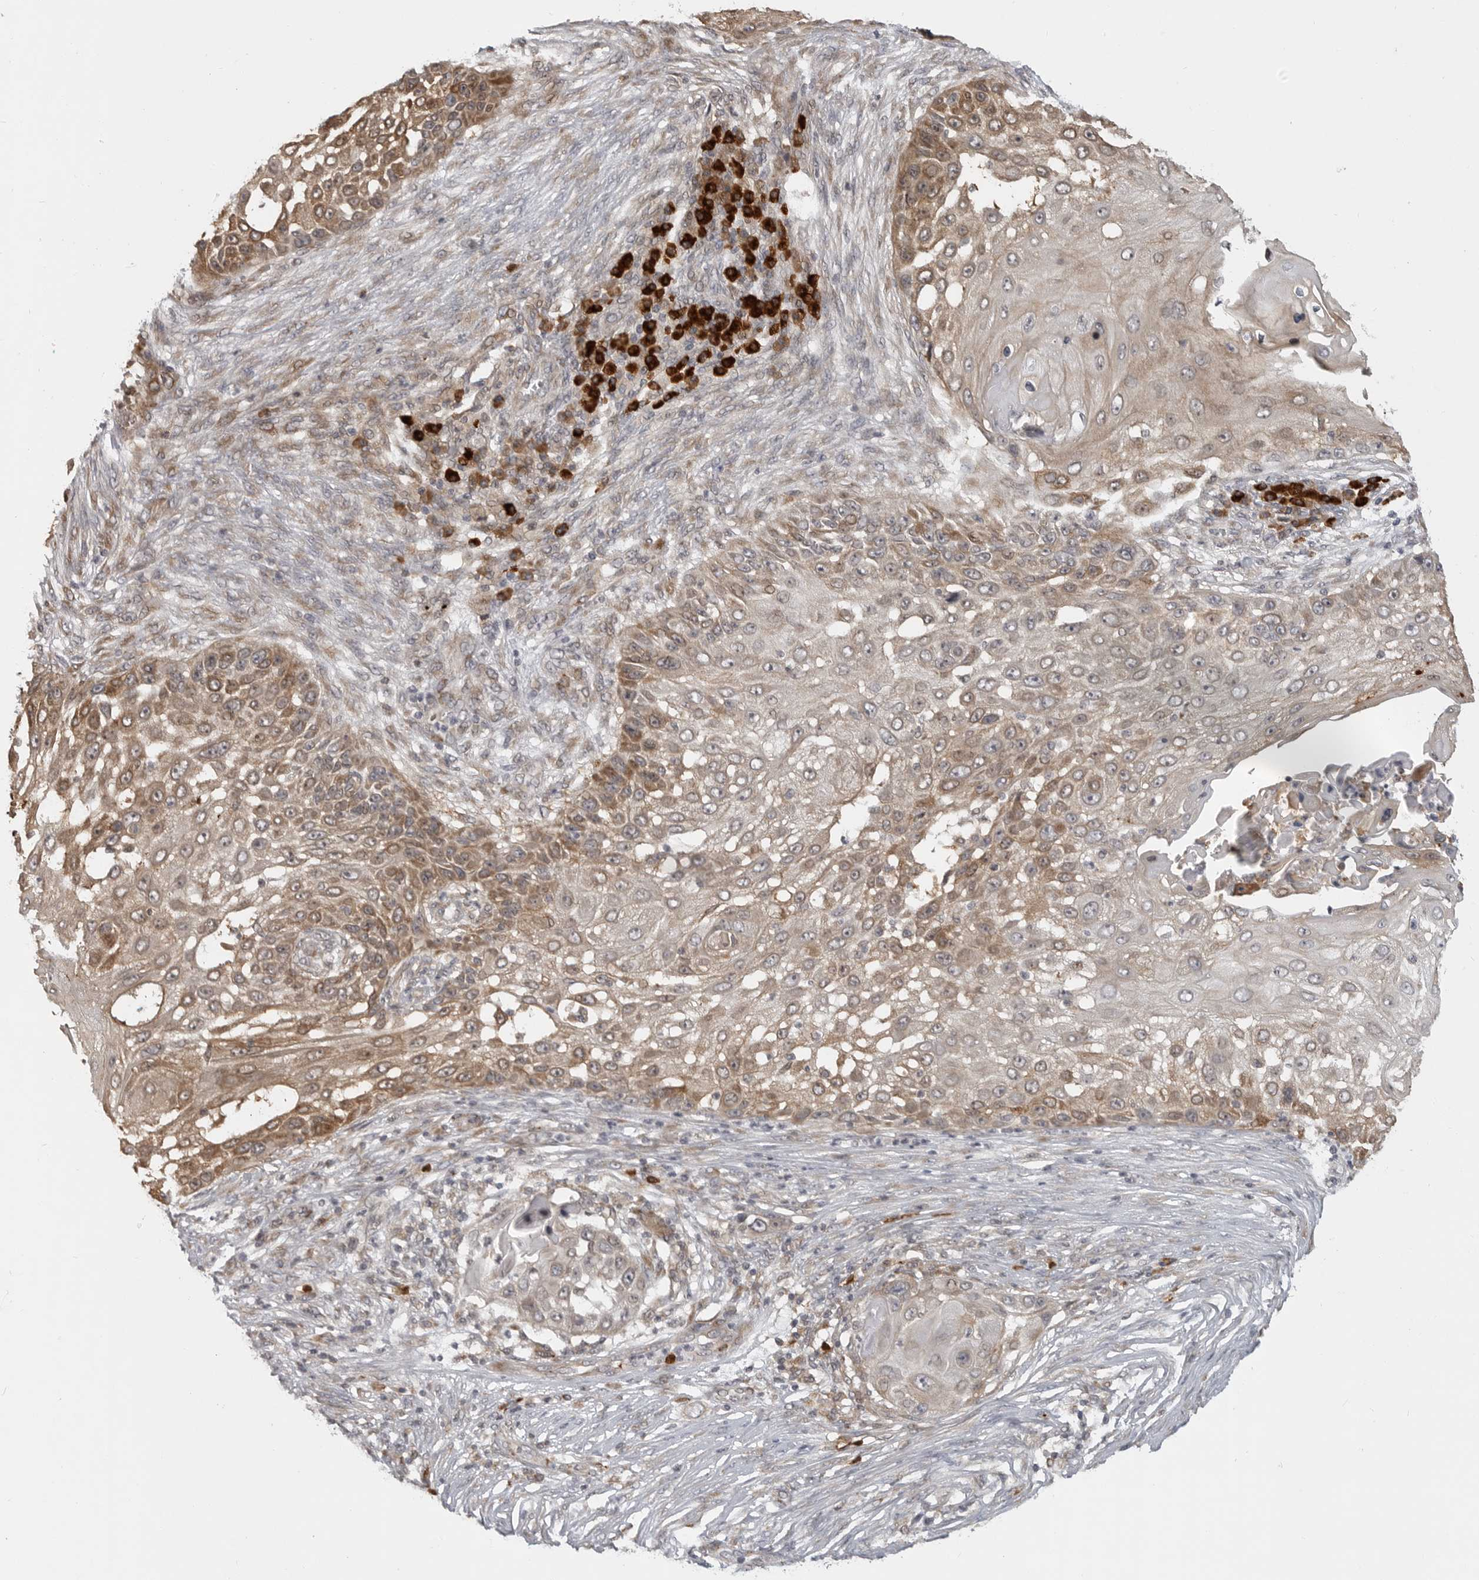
{"staining": {"intensity": "moderate", "quantity": ">75%", "location": "cytoplasmic/membranous"}, "tissue": "skin cancer", "cell_type": "Tumor cells", "image_type": "cancer", "snomed": [{"axis": "morphology", "description": "Squamous cell carcinoma, NOS"}, {"axis": "topography", "description": "Skin"}], "caption": "Skin squamous cell carcinoma was stained to show a protein in brown. There is medium levels of moderate cytoplasmic/membranous positivity in approximately >75% of tumor cells.", "gene": "CEP295NL", "patient": {"sex": "female", "age": 44}}